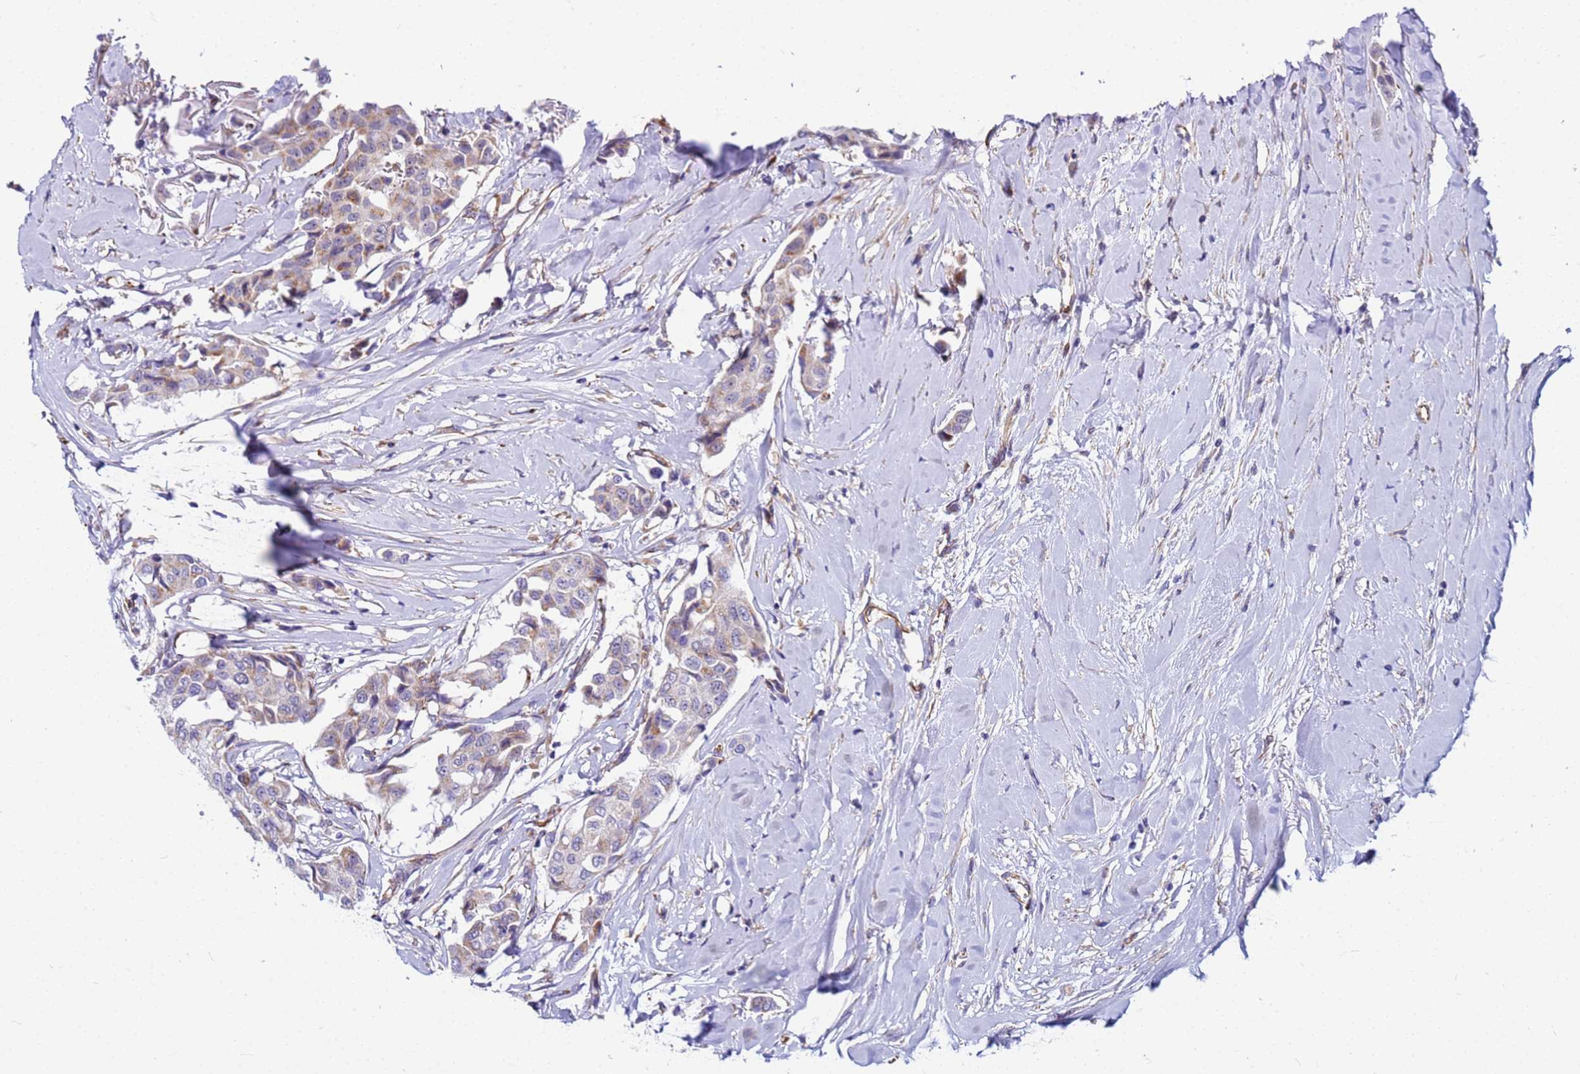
{"staining": {"intensity": "weak", "quantity": "25%-75%", "location": "cytoplasmic/membranous"}, "tissue": "breast cancer", "cell_type": "Tumor cells", "image_type": "cancer", "snomed": [{"axis": "morphology", "description": "Duct carcinoma"}, {"axis": "topography", "description": "Breast"}], "caption": "Human breast cancer stained with a protein marker displays weak staining in tumor cells.", "gene": "UBXN2B", "patient": {"sex": "female", "age": 80}}